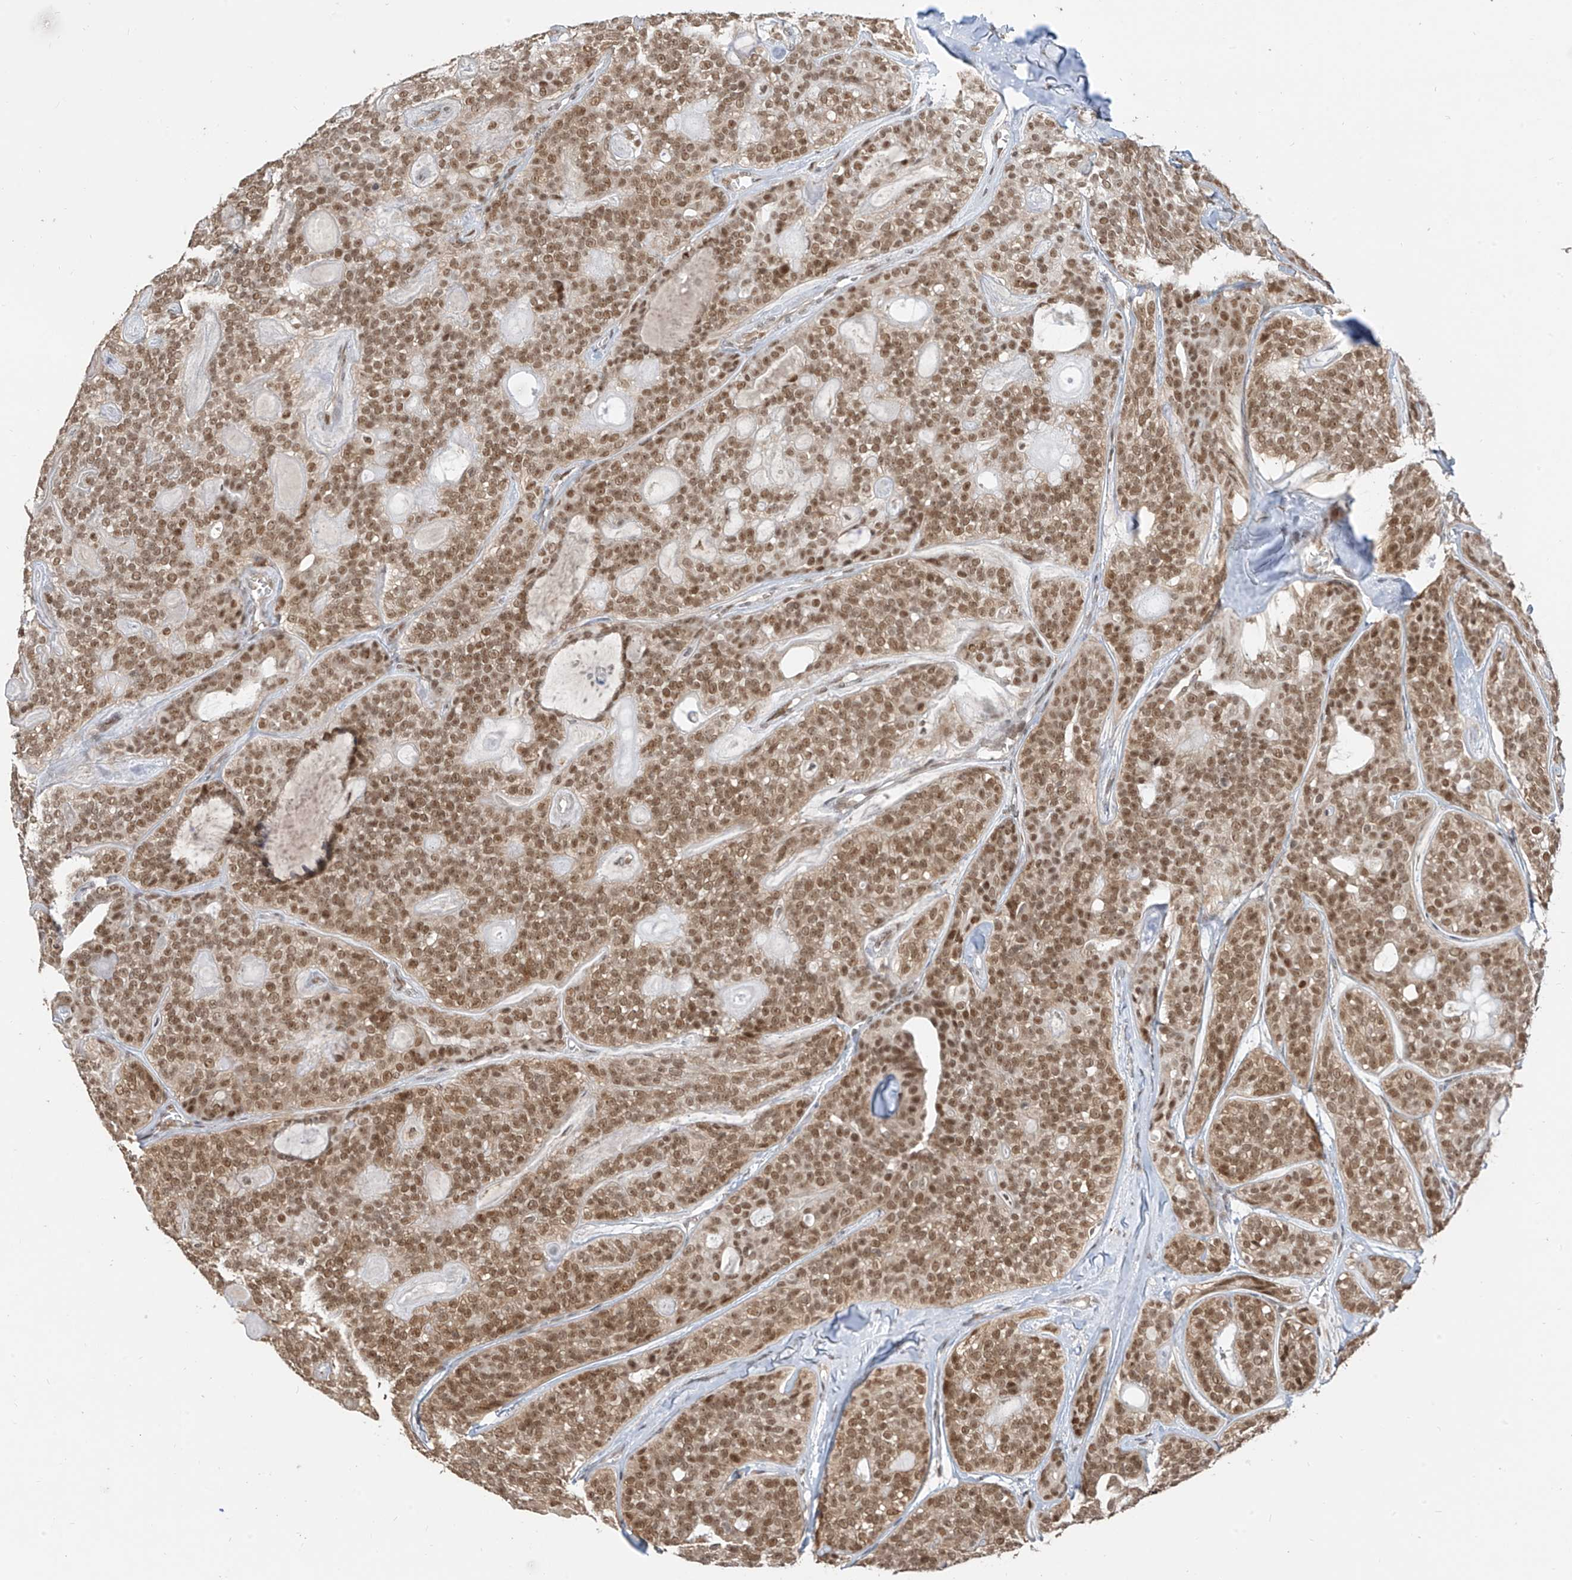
{"staining": {"intensity": "moderate", "quantity": ">75%", "location": "nuclear"}, "tissue": "head and neck cancer", "cell_type": "Tumor cells", "image_type": "cancer", "snomed": [{"axis": "morphology", "description": "Adenocarcinoma, NOS"}, {"axis": "topography", "description": "Head-Neck"}], "caption": "Immunohistochemistry (DAB) staining of human adenocarcinoma (head and neck) shows moderate nuclear protein staining in about >75% of tumor cells.", "gene": "ZMYM2", "patient": {"sex": "male", "age": 66}}